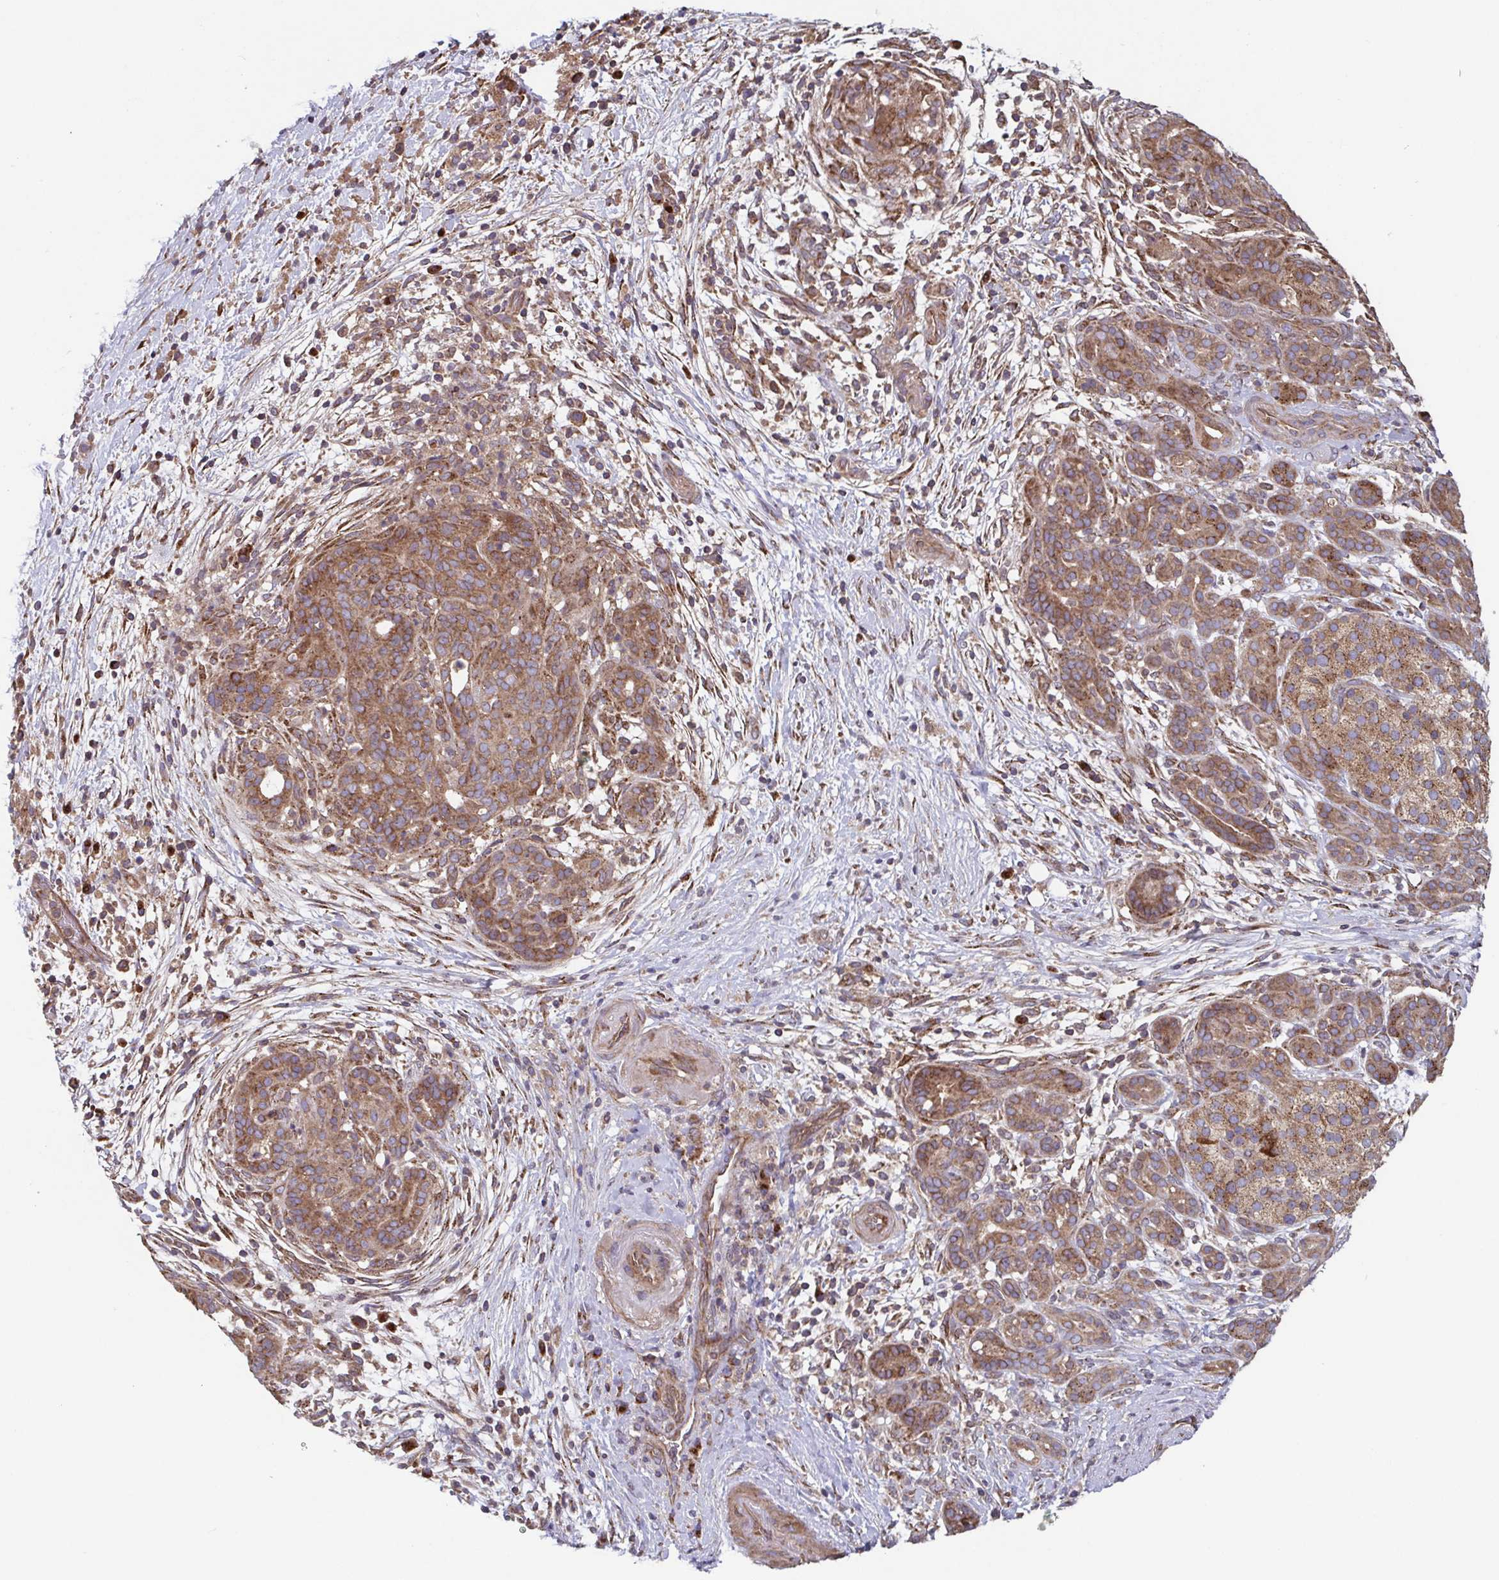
{"staining": {"intensity": "moderate", "quantity": ">75%", "location": "cytoplasmic/membranous"}, "tissue": "pancreatic cancer", "cell_type": "Tumor cells", "image_type": "cancer", "snomed": [{"axis": "morphology", "description": "Adenocarcinoma, NOS"}, {"axis": "topography", "description": "Pancreas"}], "caption": "The photomicrograph displays staining of pancreatic cancer, revealing moderate cytoplasmic/membranous protein expression (brown color) within tumor cells.", "gene": "COPB1", "patient": {"sex": "male", "age": 44}}